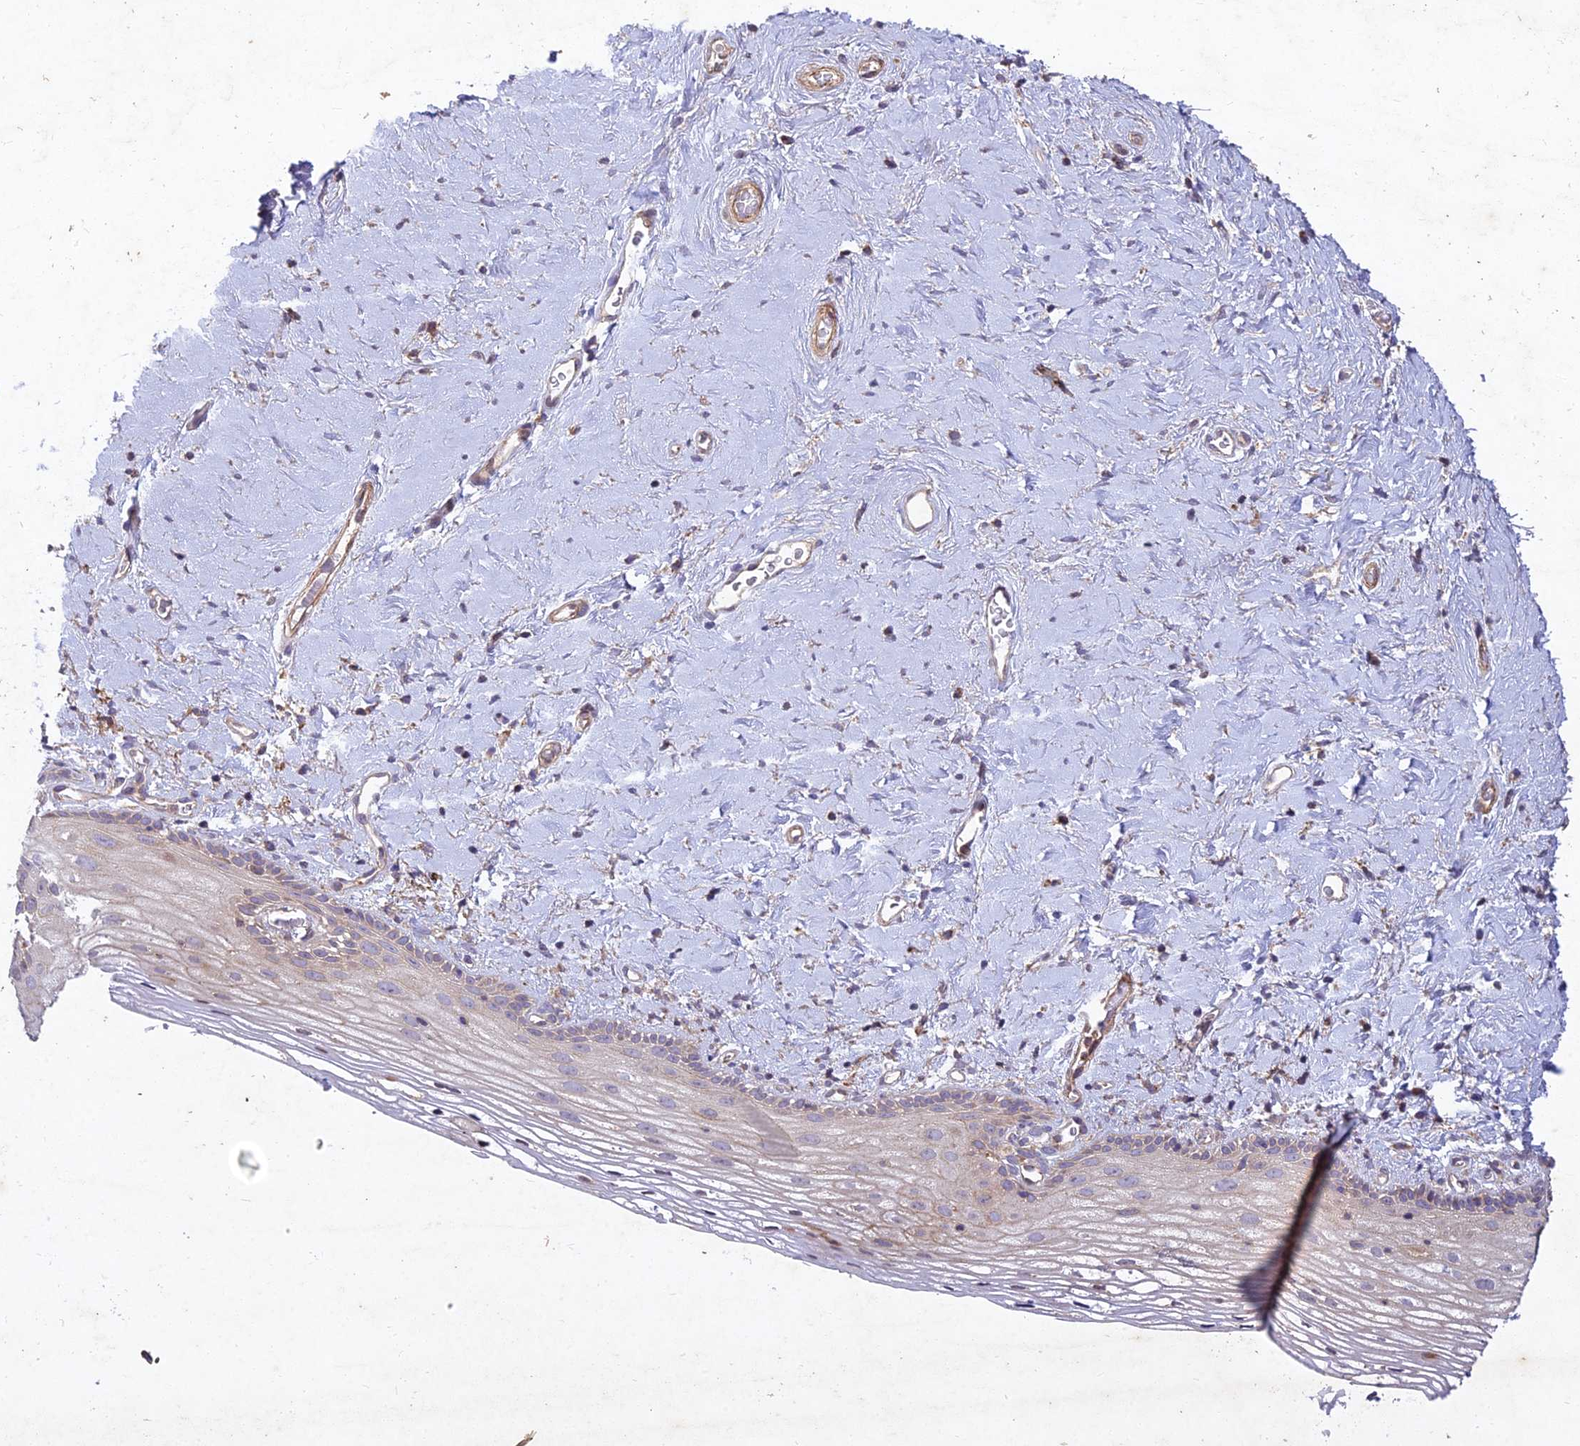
{"staining": {"intensity": "moderate", "quantity": "<25%", "location": "nuclear"}, "tissue": "vagina", "cell_type": "Squamous epithelial cells", "image_type": "normal", "snomed": [{"axis": "morphology", "description": "Normal tissue, NOS"}, {"axis": "morphology", "description": "Adenocarcinoma, NOS"}, {"axis": "topography", "description": "Rectum"}, {"axis": "topography", "description": "Vagina"}], "caption": "Immunohistochemistry staining of benign vagina, which demonstrates low levels of moderate nuclear positivity in approximately <25% of squamous epithelial cells indicating moderate nuclear protein staining. The staining was performed using DAB (3,3'-diaminobenzidine) (brown) for protein detection and nuclei were counterstained in hematoxylin (blue).", "gene": "RELCH", "patient": {"sex": "female", "age": 71}}